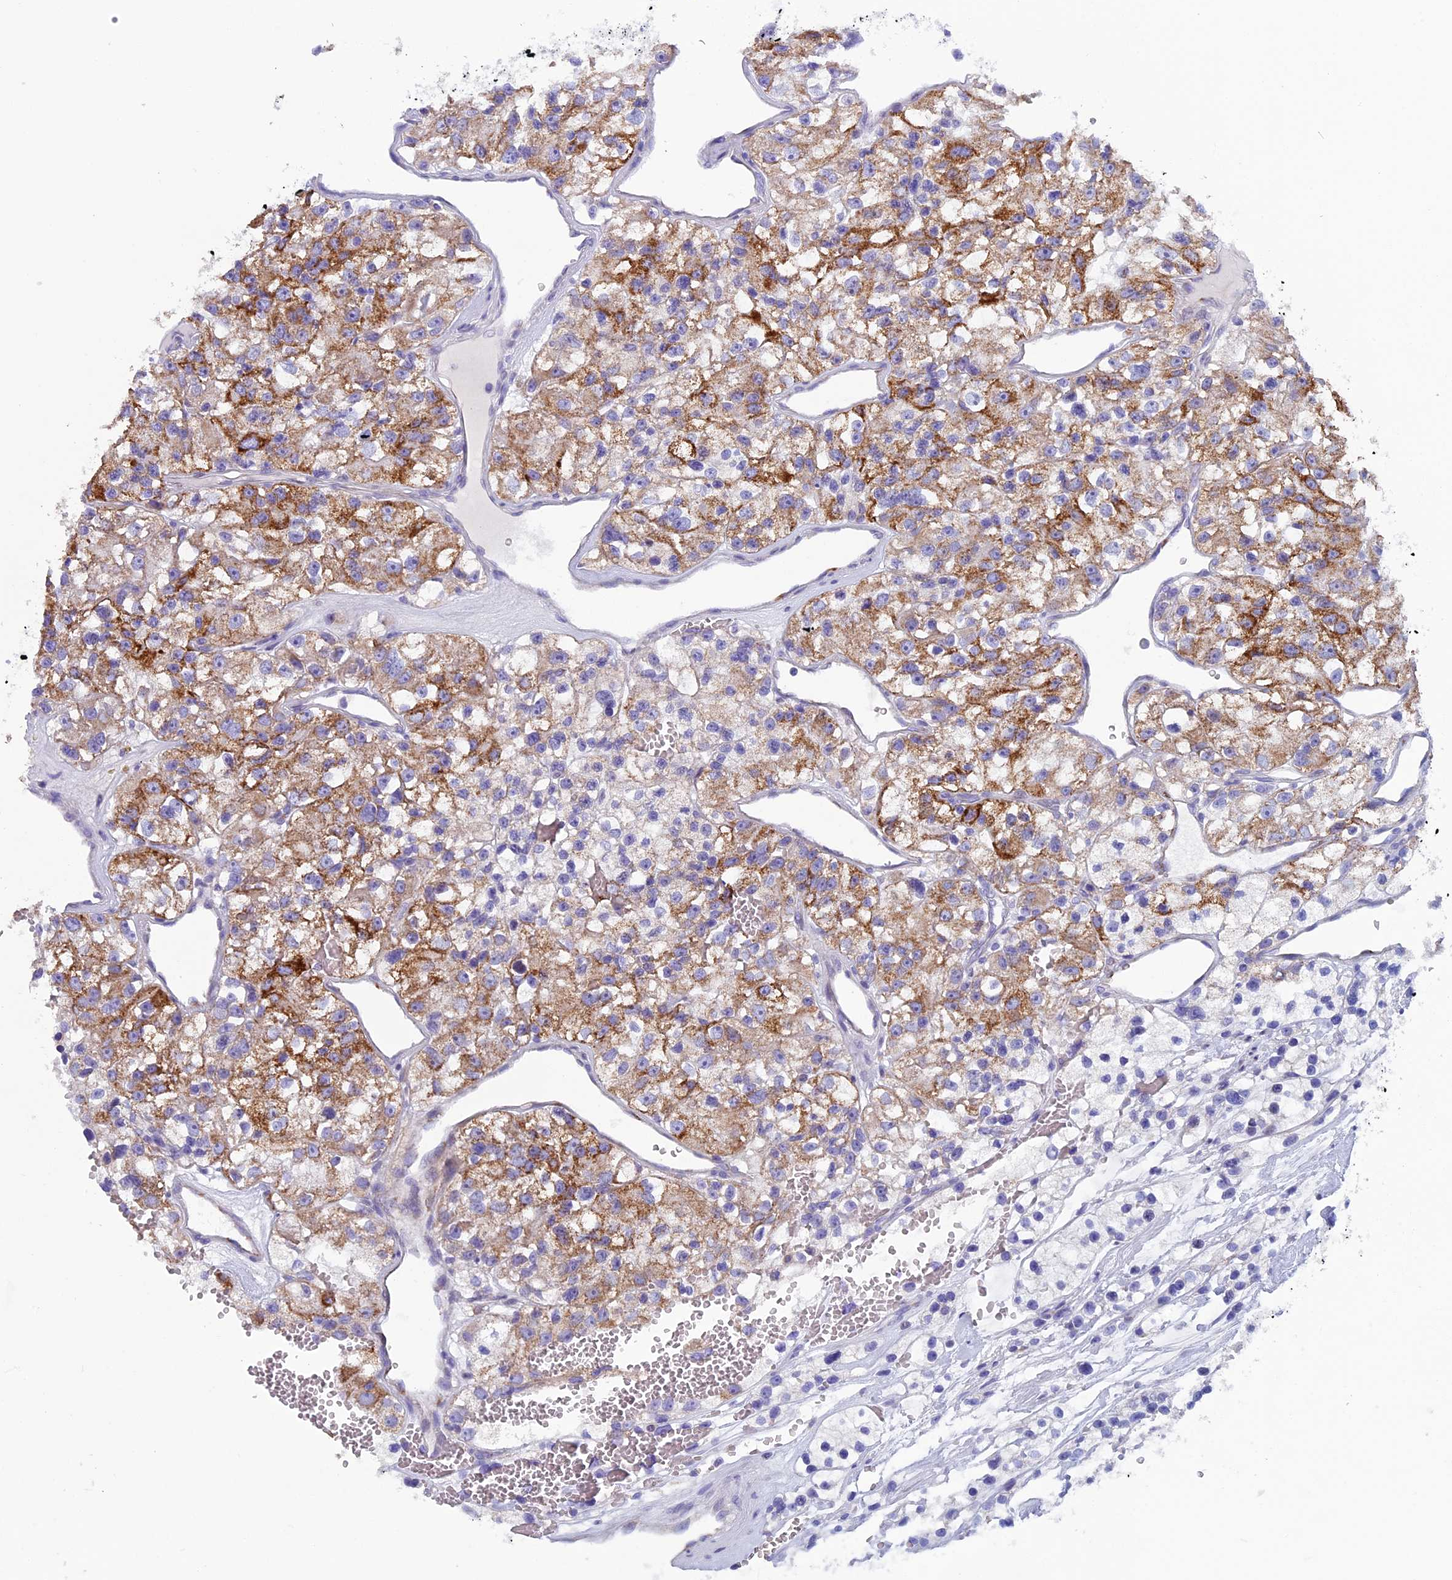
{"staining": {"intensity": "moderate", "quantity": "25%-75%", "location": "cytoplasmic/membranous"}, "tissue": "renal cancer", "cell_type": "Tumor cells", "image_type": "cancer", "snomed": [{"axis": "morphology", "description": "Adenocarcinoma, NOS"}, {"axis": "topography", "description": "Kidney"}], "caption": "Moderate cytoplasmic/membranous positivity is seen in approximately 25%-75% of tumor cells in renal cancer (adenocarcinoma).", "gene": "ZNF563", "patient": {"sex": "female", "age": 57}}